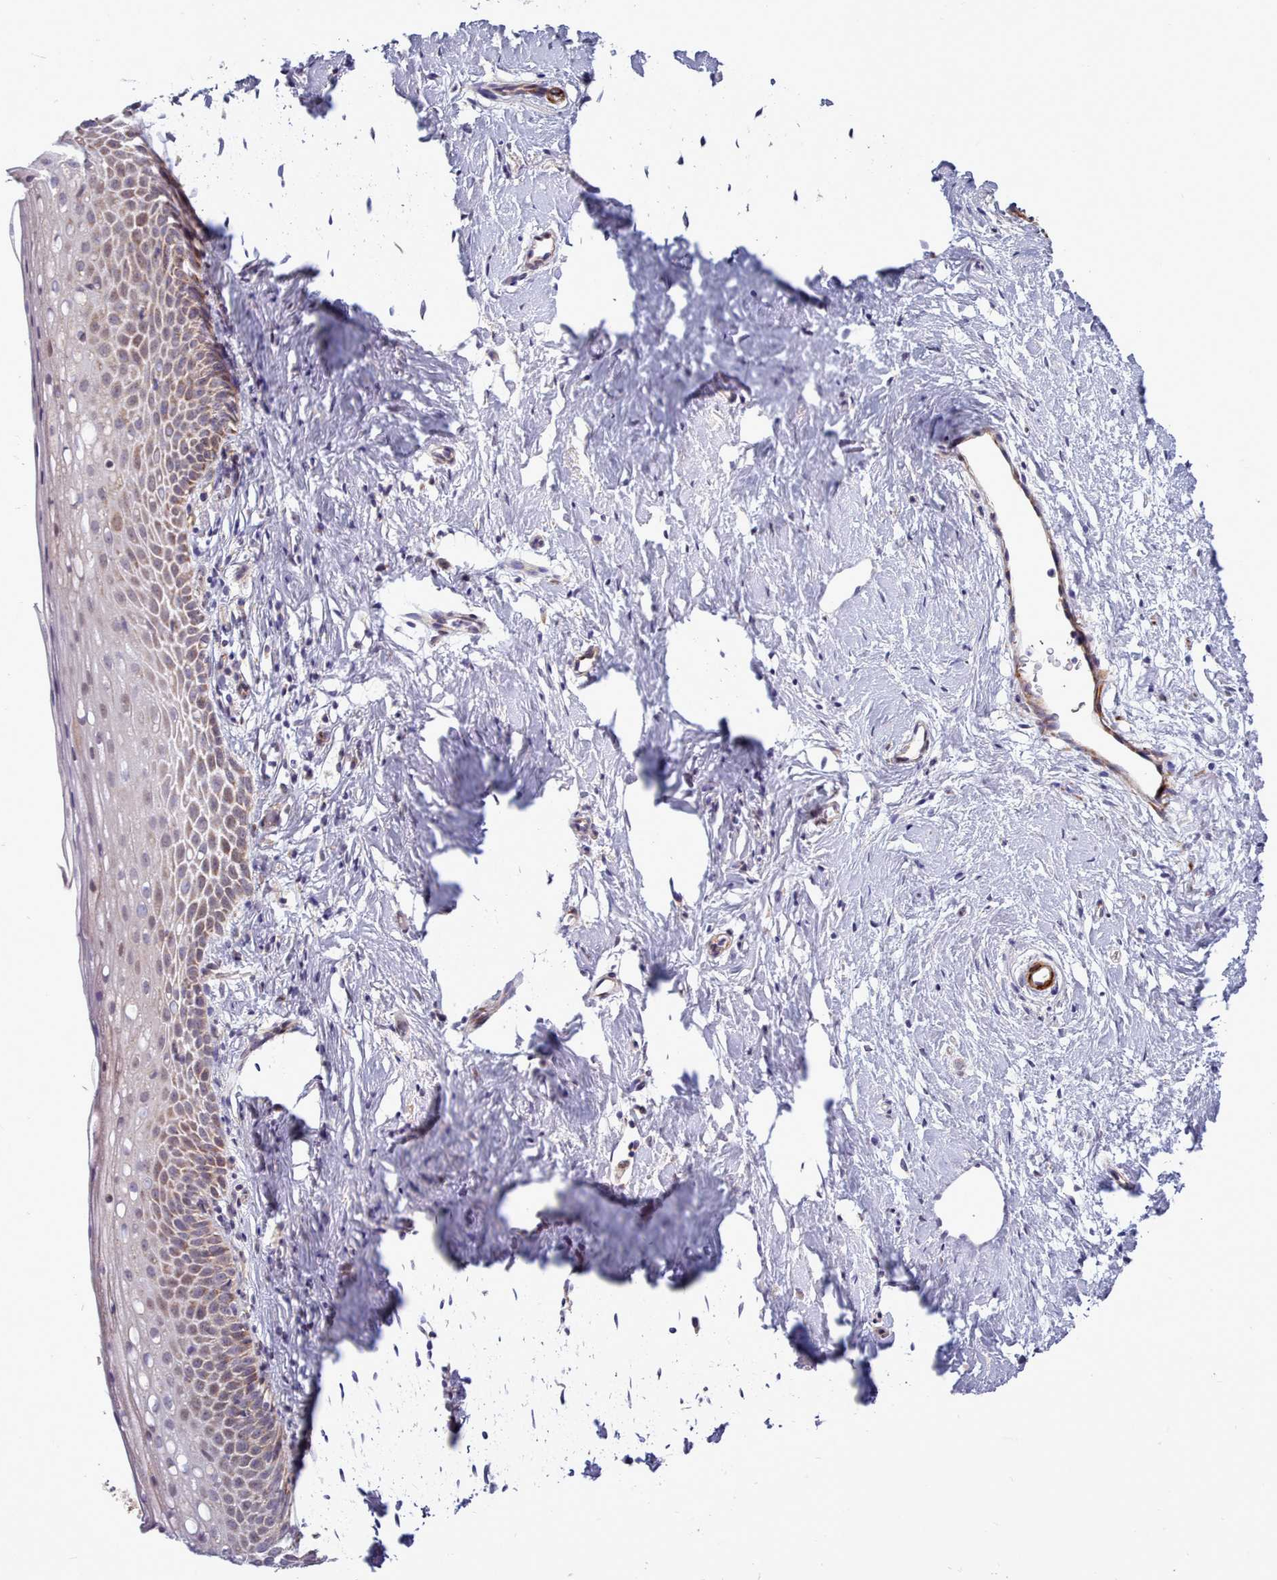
{"staining": {"intensity": "moderate", "quantity": ">75%", "location": "cytoplasmic/membranous"}, "tissue": "cervix", "cell_type": "Glandular cells", "image_type": "normal", "snomed": [{"axis": "morphology", "description": "Normal tissue, NOS"}, {"axis": "topography", "description": "Cervix"}], "caption": "Protein expression analysis of unremarkable cervix shows moderate cytoplasmic/membranous staining in approximately >75% of glandular cells. The staining was performed using DAB (3,3'-diaminobenzidine) to visualize the protein expression in brown, while the nuclei were stained in blue with hematoxylin (Magnification: 20x).", "gene": "MRPL21", "patient": {"sex": "female", "age": 57}}